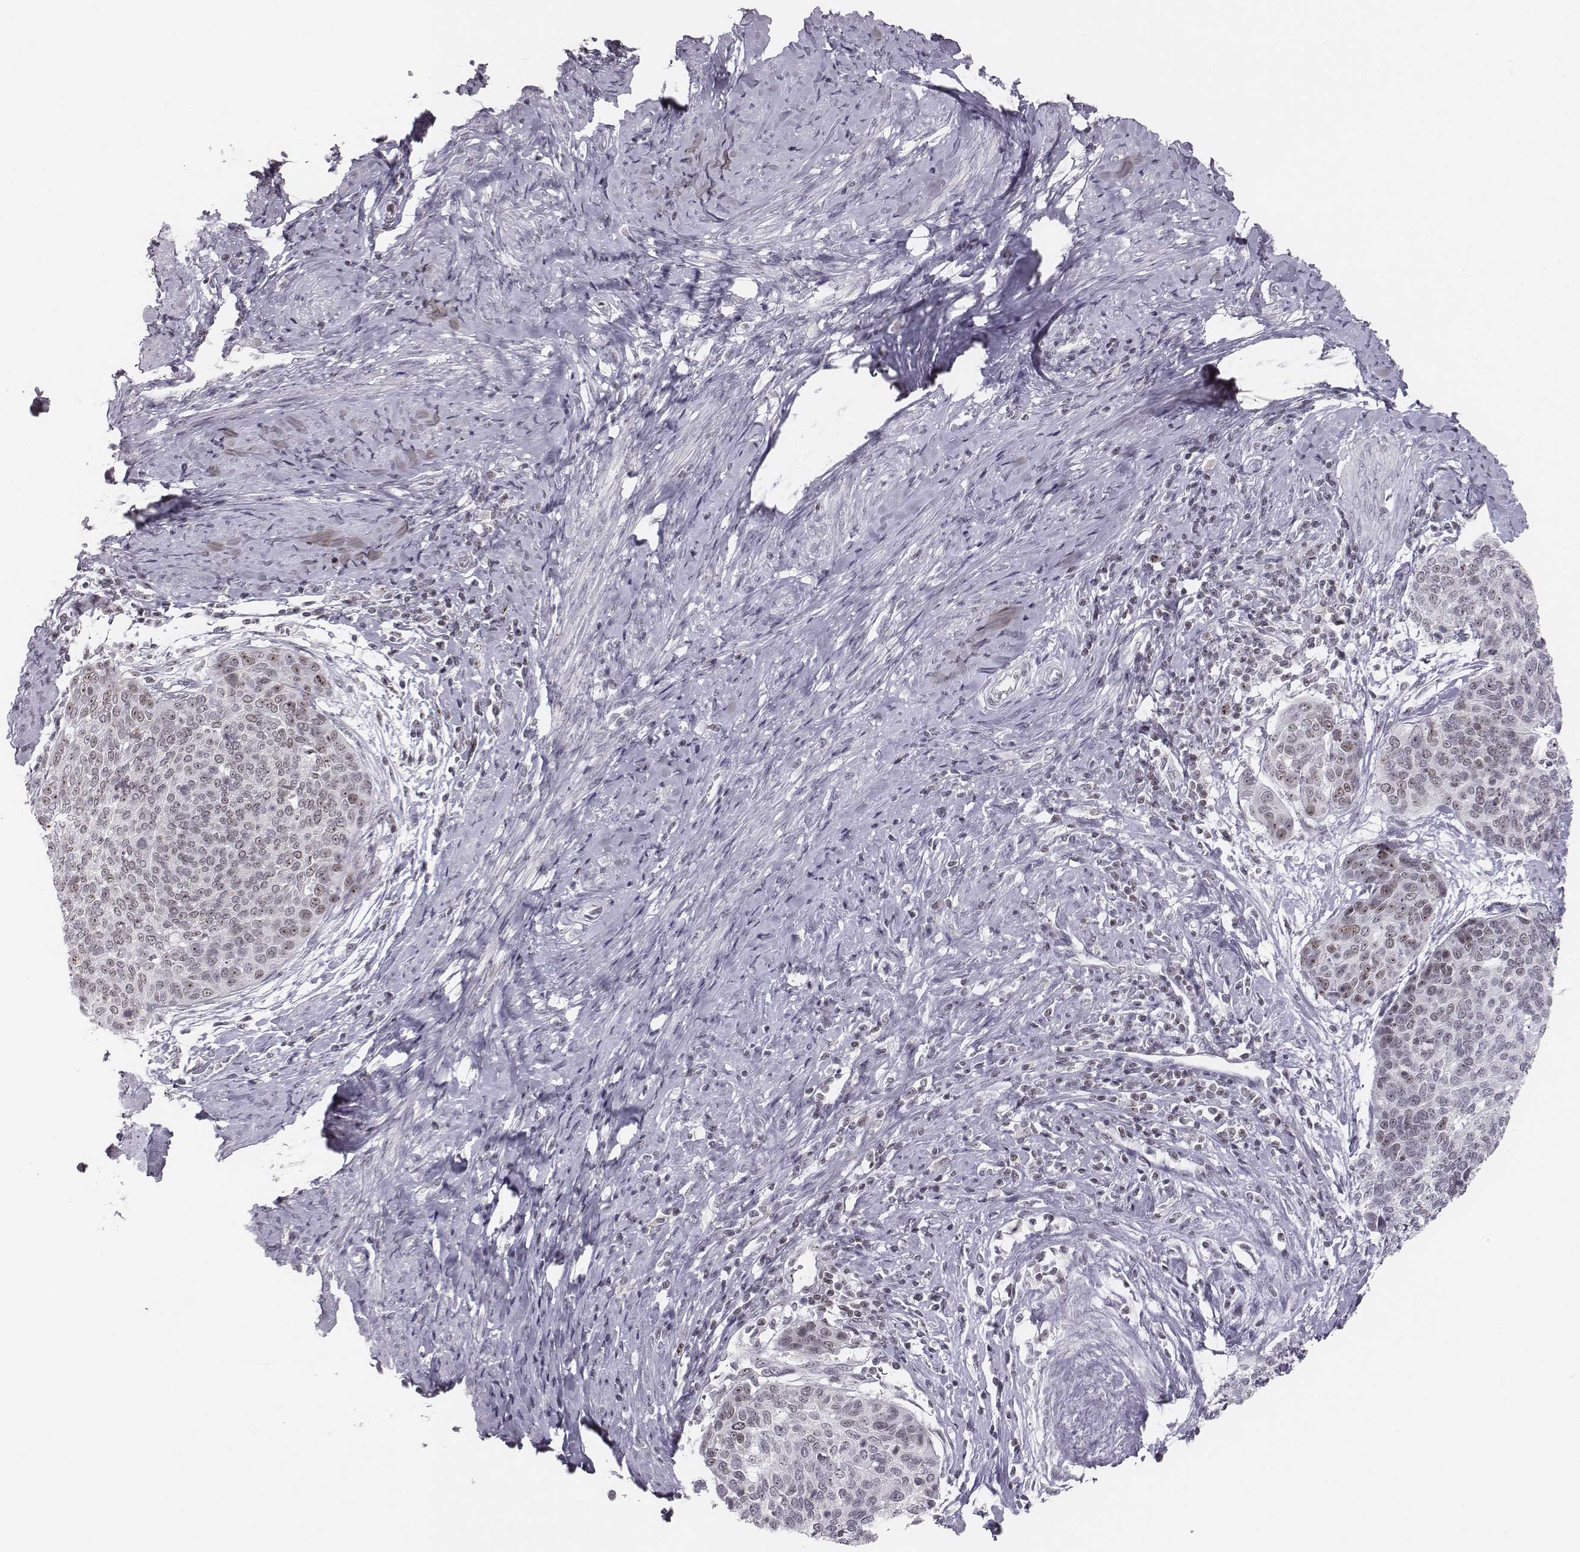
{"staining": {"intensity": "negative", "quantity": "none", "location": "none"}, "tissue": "cervical cancer", "cell_type": "Tumor cells", "image_type": "cancer", "snomed": [{"axis": "morphology", "description": "Squamous cell carcinoma, NOS"}, {"axis": "topography", "description": "Cervix"}], "caption": "IHC photomicrograph of neoplastic tissue: squamous cell carcinoma (cervical) stained with DAB demonstrates no significant protein positivity in tumor cells.", "gene": "NIFK", "patient": {"sex": "female", "age": 69}}